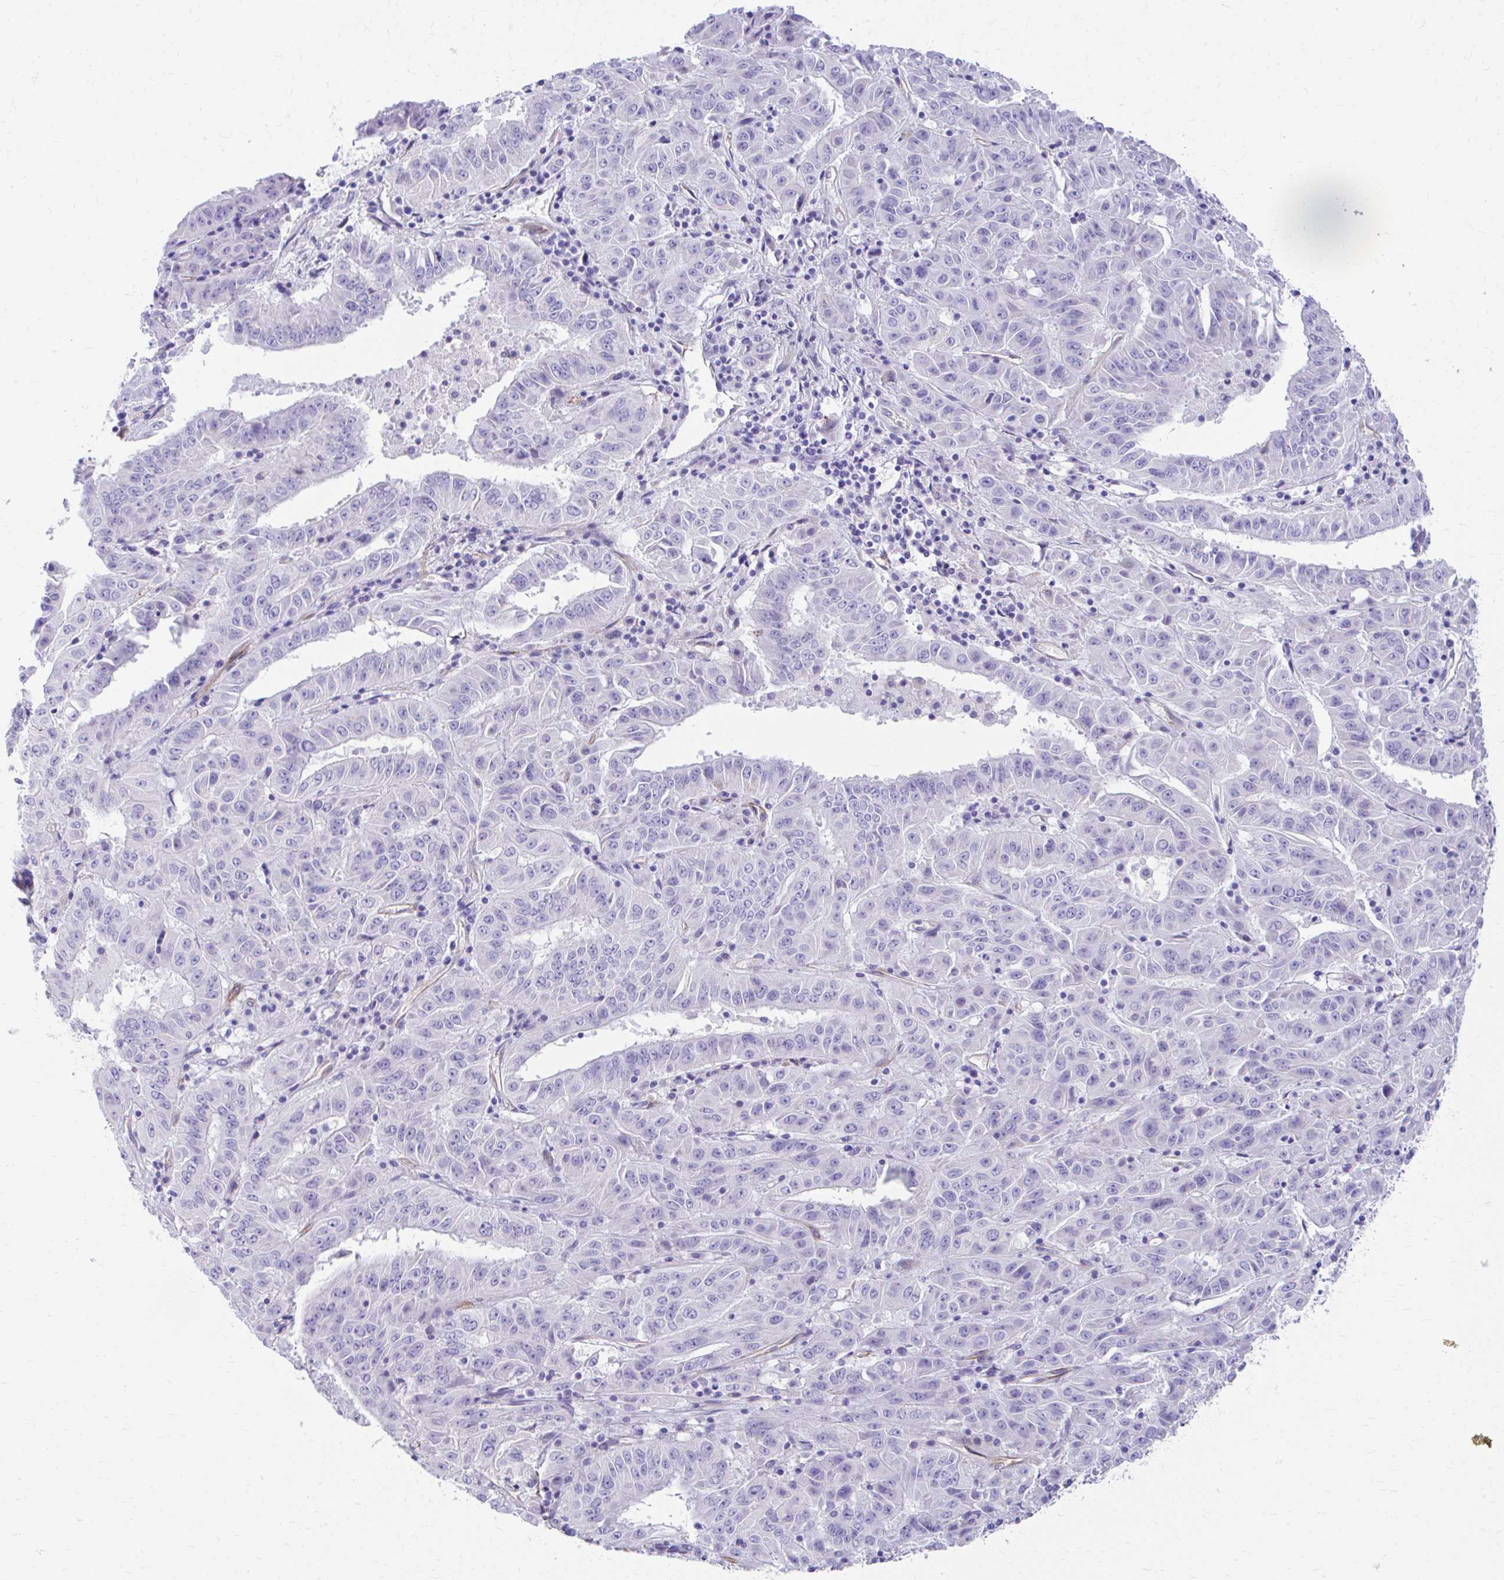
{"staining": {"intensity": "negative", "quantity": "none", "location": "none"}, "tissue": "pancreatic cancer", "cell_type": "Tumor cells", "image_type": "cancer", "snomed": [{"axis": "morphology", "description": "Adenocarcinoma, NOS"}, {"axis": "topography", "description": "Pancreas"}], "caption": "Immunohistochemical staining of pancreatic cancer reveals no significant staining in tumor cells.", "gene": "KRIT1", "patient": {"sex": "male", "age": 63}}